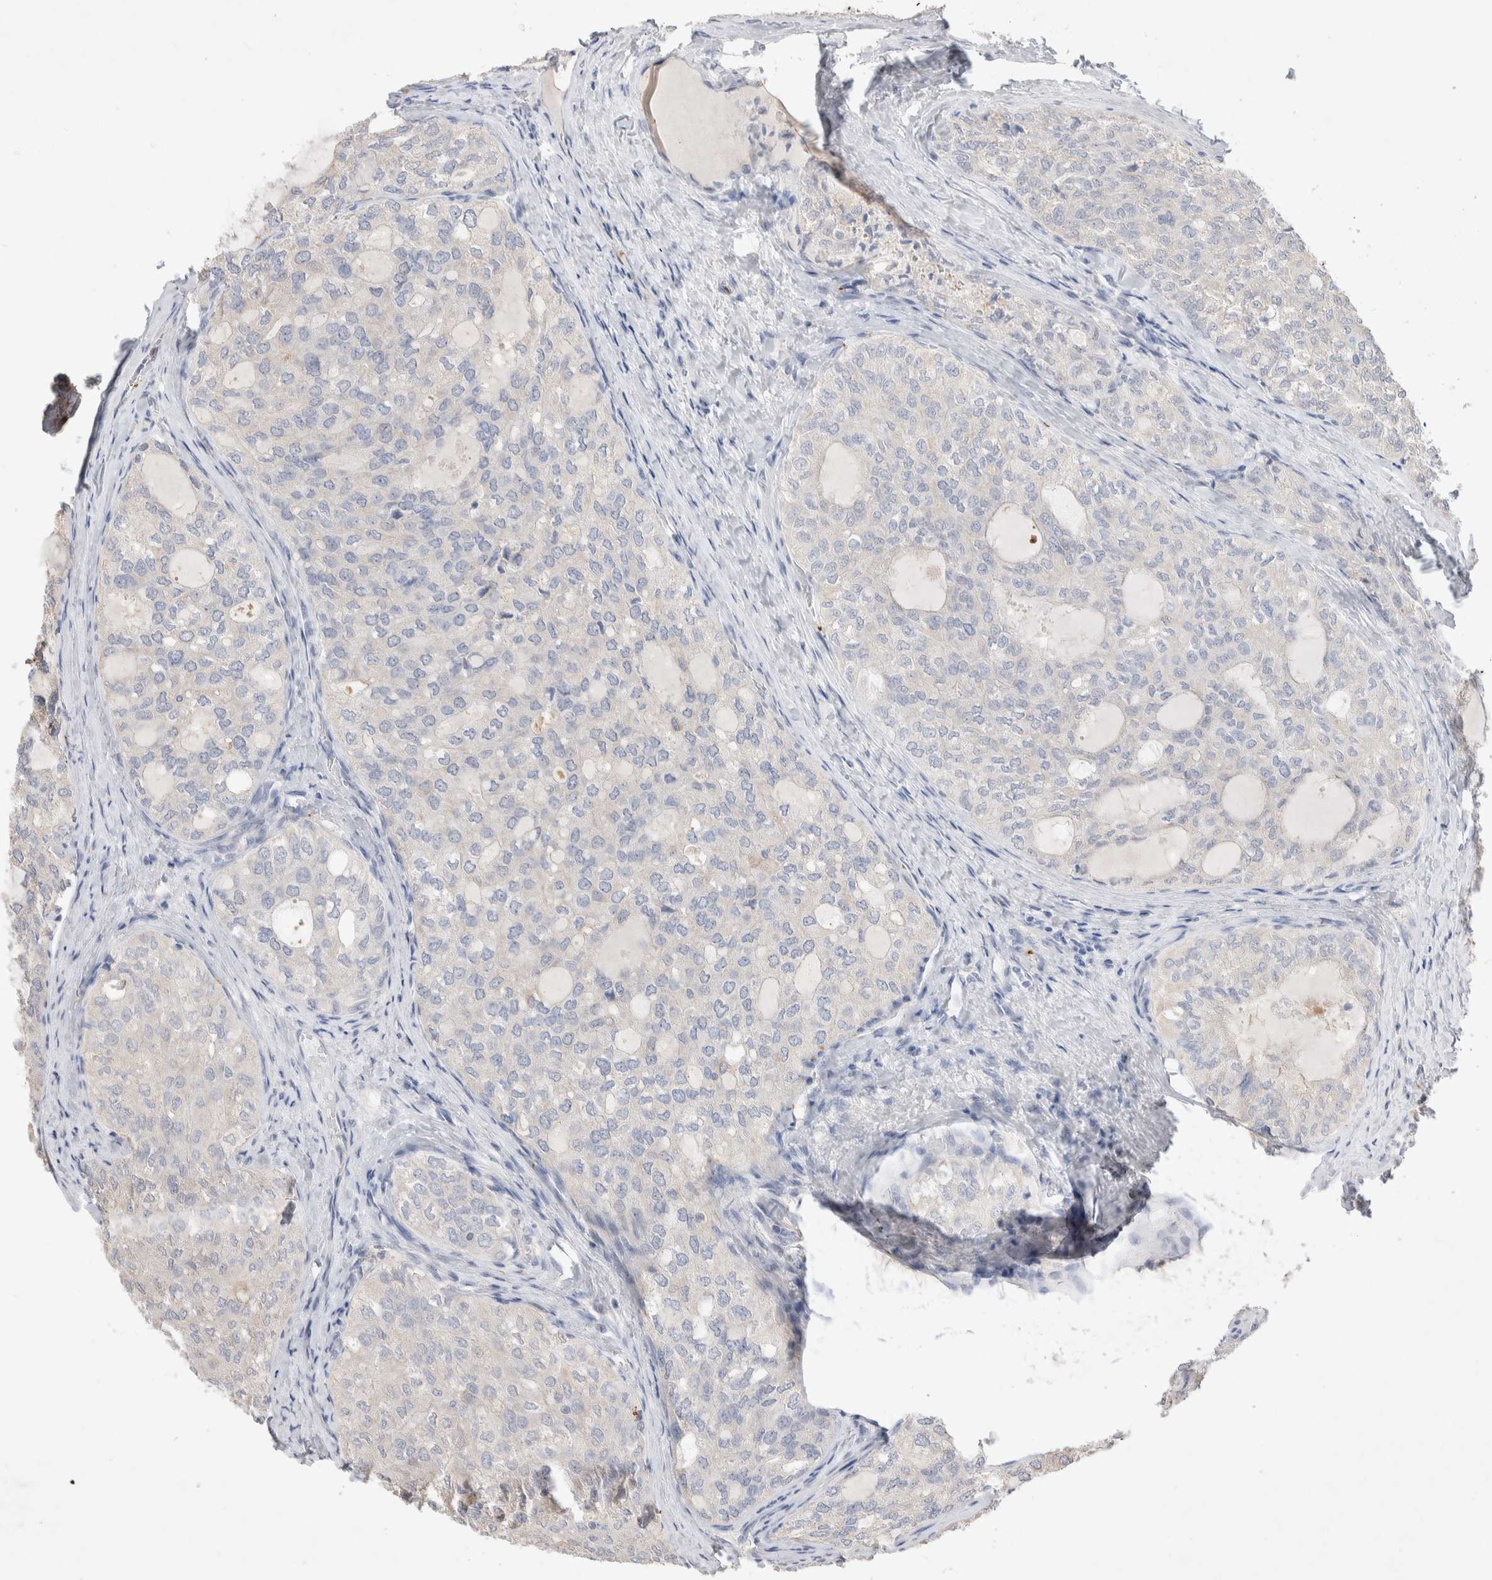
{"staining": {"intensity": "negative", "quantity": "none", "location": "none"}, "tissue": "thyroid cancer", "cell_type": "Tumor cells", "image_type": "cancer", "snomed": [{"axis": "morphology", "description": "Follicular adenoma carcinoma, NOS"}, {"axis": "topography", "description": "Thyroid gland"}], "caption": "Immunohistochemical staining of human follicular adenoma carcinoma (thyroid) shows no significant staining in tumor cells. (Brightfield microscopy of DAB immunohistochemistry at high magnification).", "gene": "FFAR2", "patient": {"sex": "male", "age": 75}}